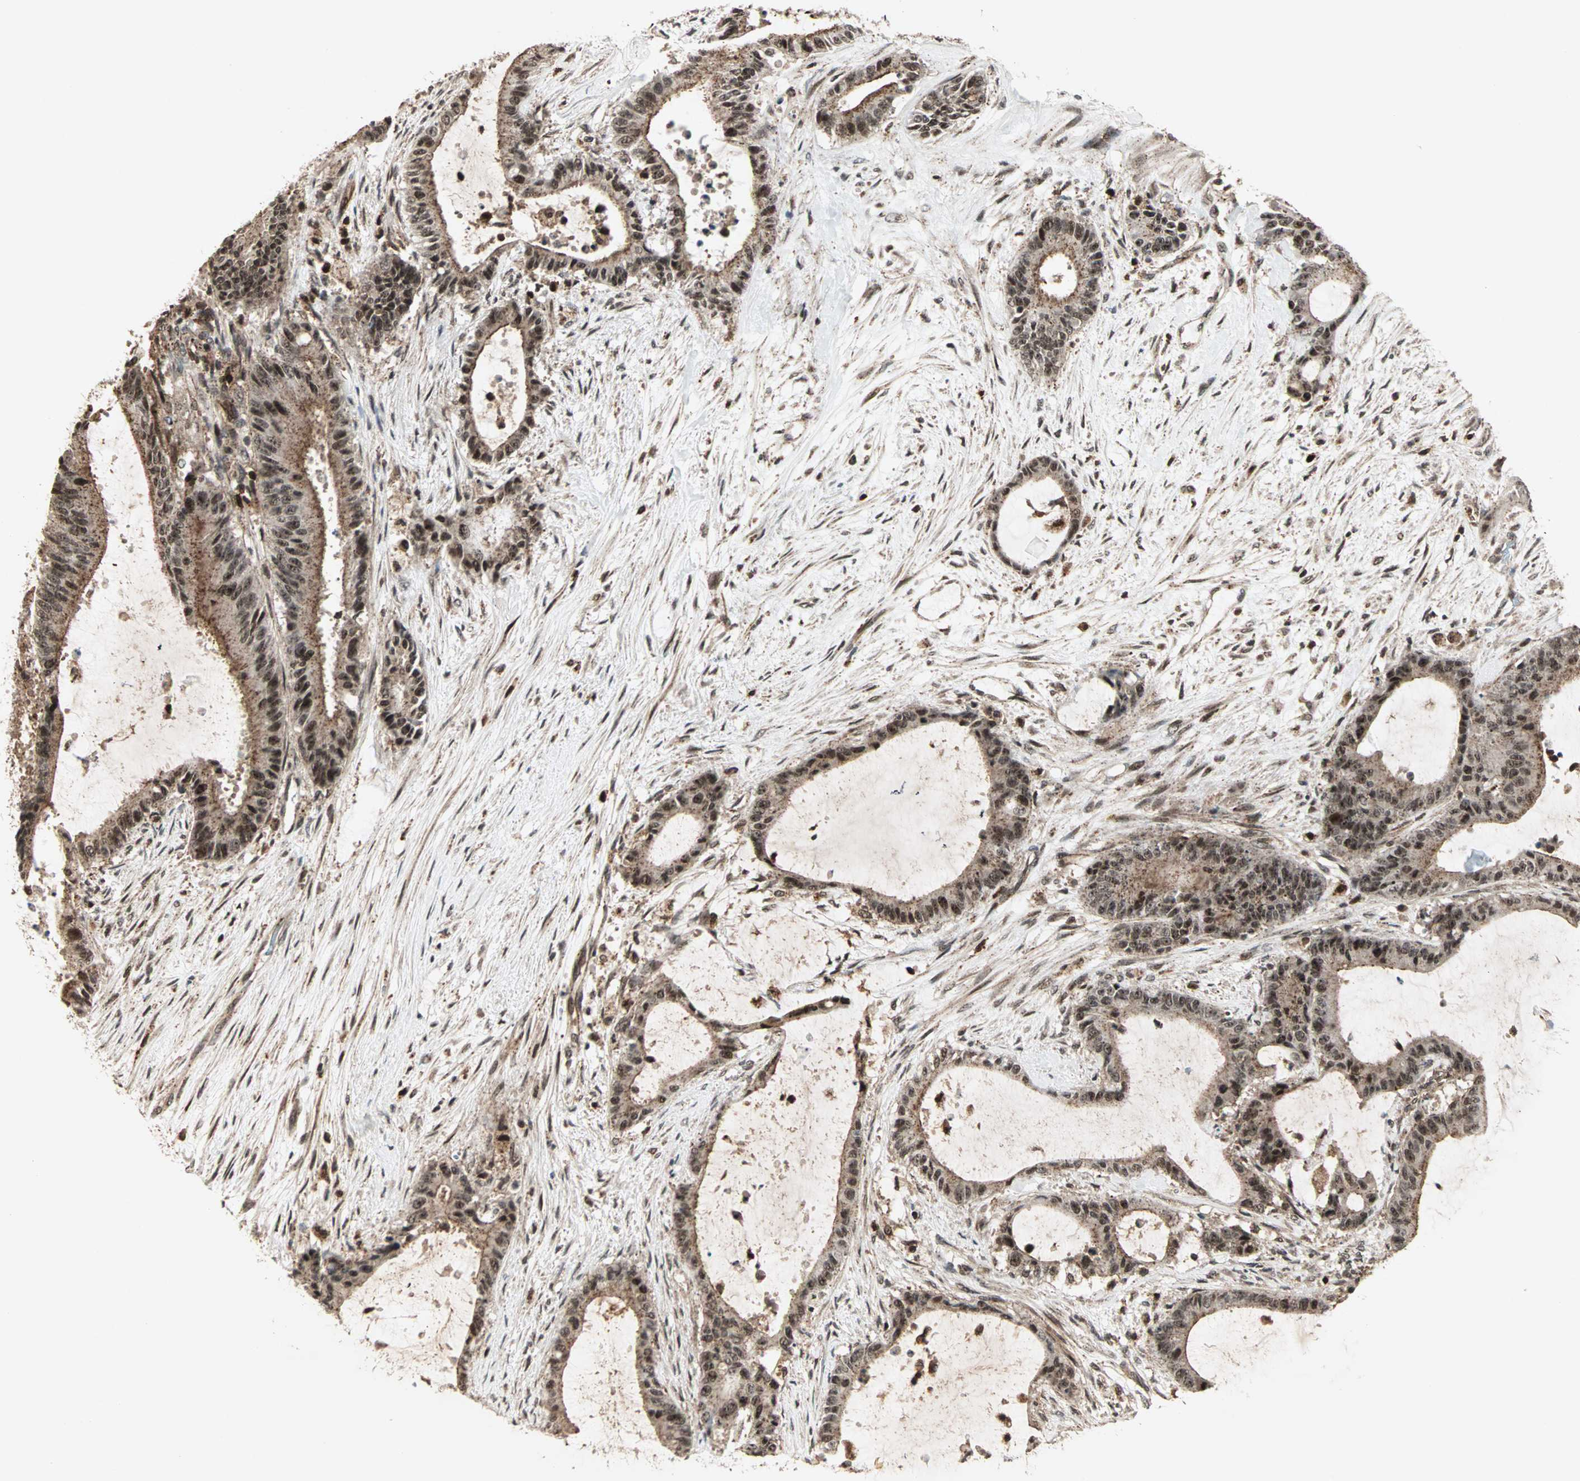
{"staining": {"intensity": "strong", "quantity": ">75%", "location": "cytoplasmic/membranous,nuclear"}, "tissue": "liver cancer", "cell_type": "Tumor cells", "image_type": "cancer", "snomed": [{"axis": "morphology", "description": "Cholangiocarcinoma"}, {"axis": "topography", "description": "Liver"}], "caption": "This histopathology image demonstrates cholangiocarcinoma (liver) stained with immunohistochemistry (IHC) to label a protein in brown. The cytoplasmic/membranous and nuclear of tumor cells show strong positivity for the protein. Nuclei are counter-stained blue.", "gene": "ZBED9", "patient": {"sex": "female", "age": 73}}